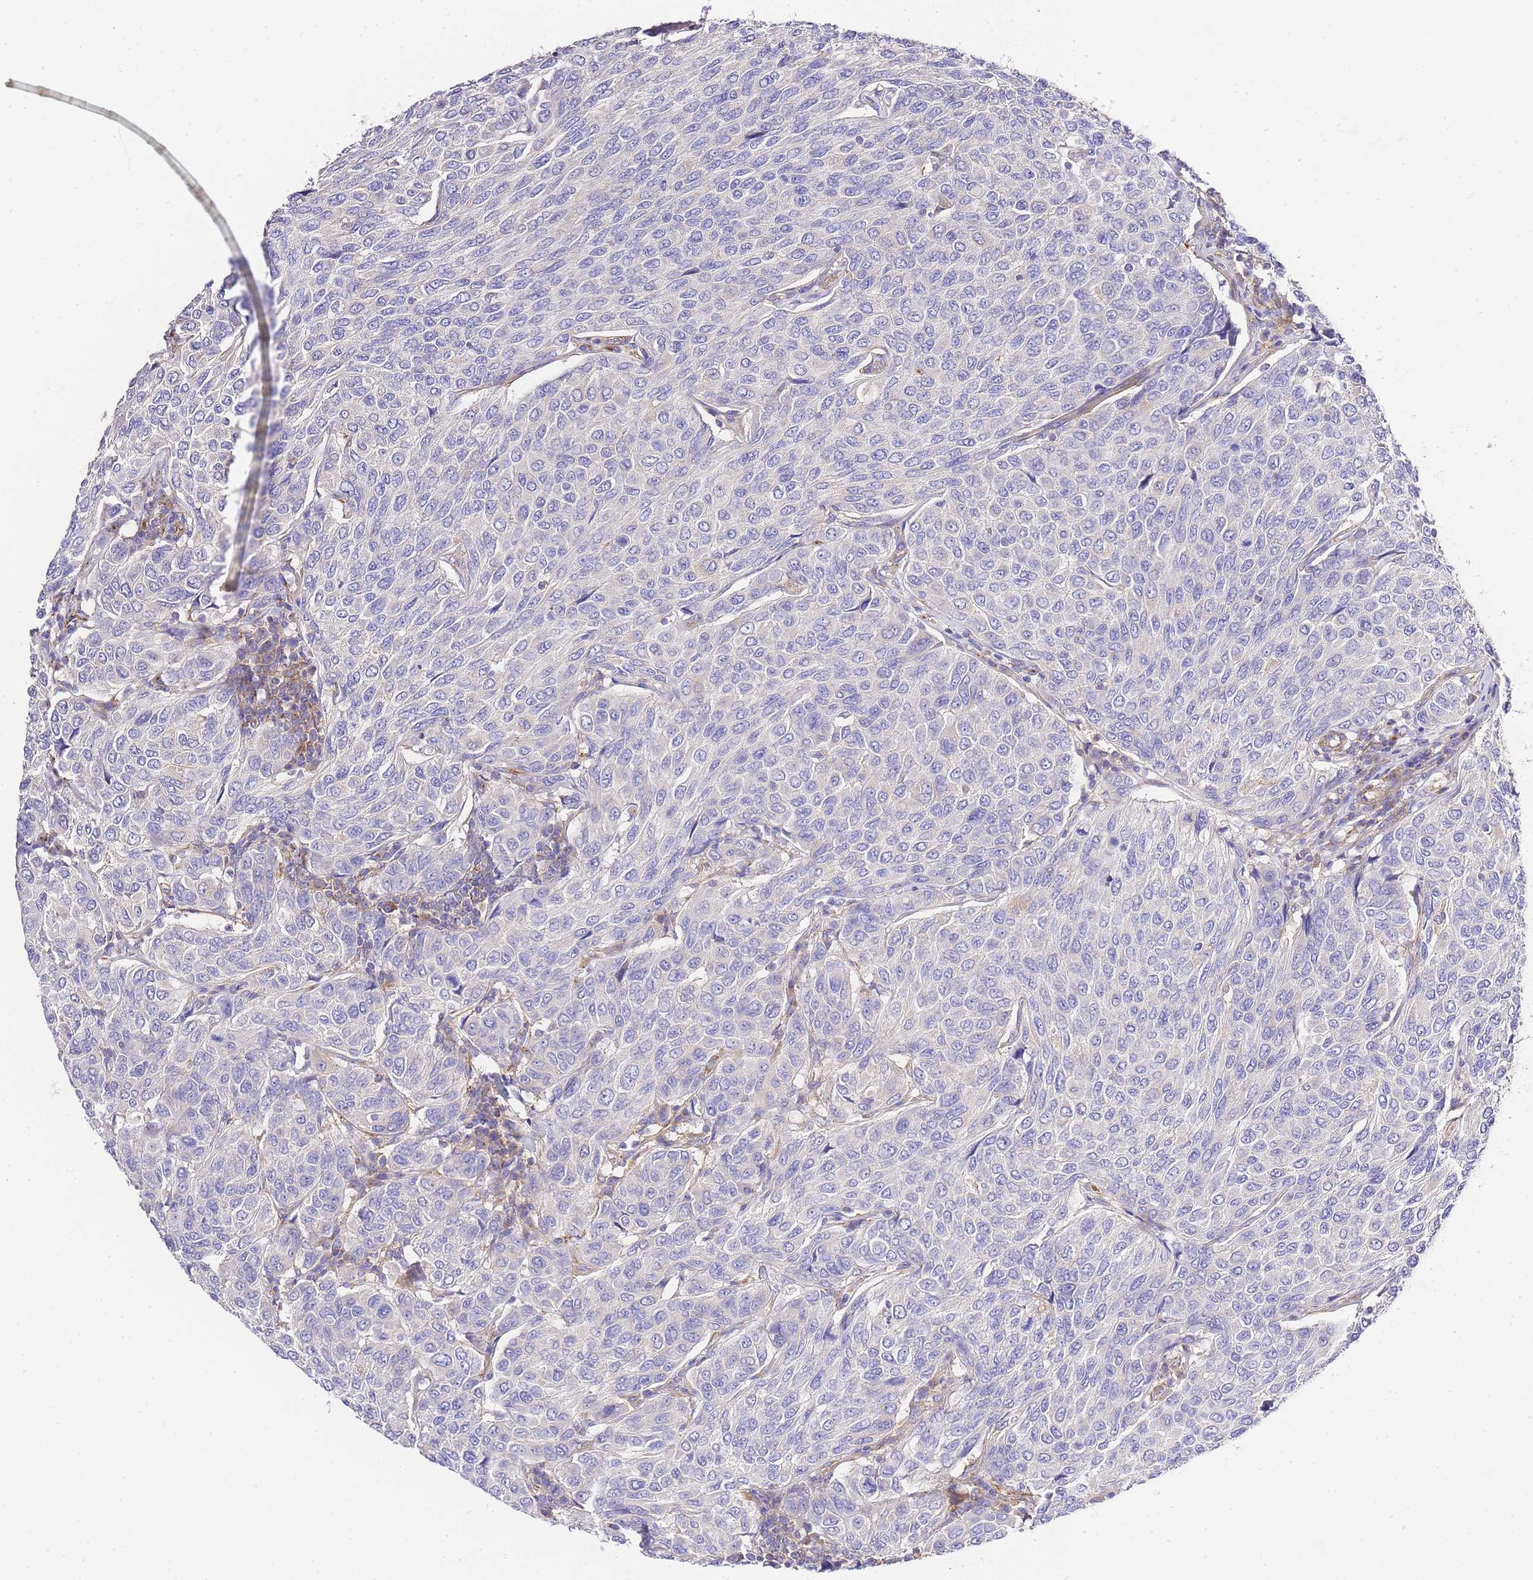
{"staining": {"intensity": "negative", "quantity": "none", "location": "none"}, "tissue": "breast cancer", "cell_type": "Tumor cells", "image_type": "cancer", "snomed": [{"axis": "morphology", "description": "Duct carcinoma"}, {"axis": "topography", "description": "Breast"}], "caption": "This image is of infiltrating ductal carcinoma (breast) stained with immunohistochemistry to label a protein in brown with the nuclei are counter-stained blue. There is no expression in tumor cells. The staining is performed using DAB (3,3'-diaminobenzidine) brown chromogen with nuclei counter-stained in using hematoxylin.", "gene": "INSYN2B", "patient": {"sex": "female", "age": 55}}